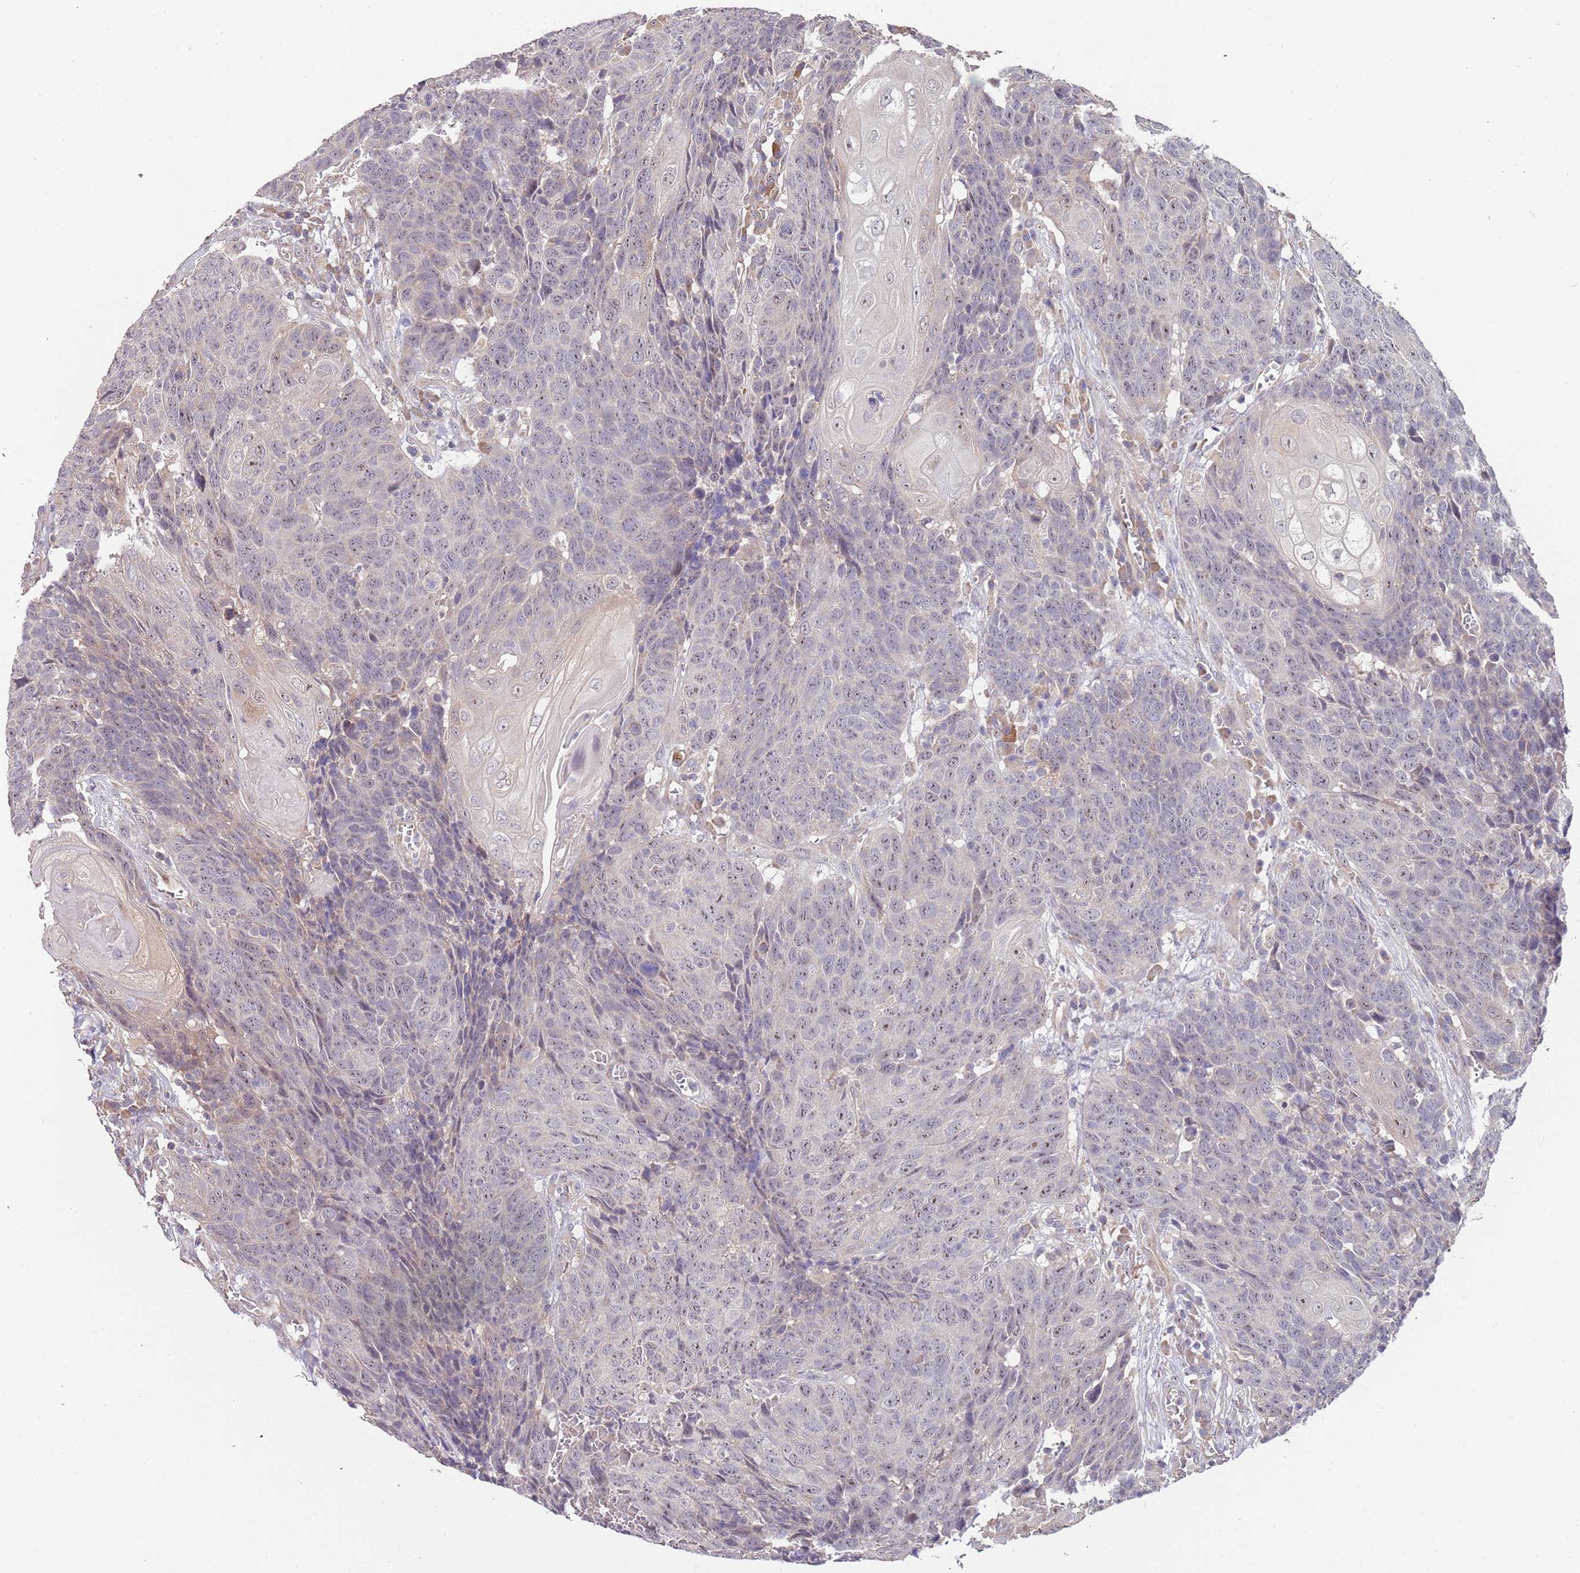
{"staining": {"intensity": "weak", "quantity": "<25%", "location": "nuclear"}, "tissue": "head and neck cancer", "cell_type": "Tumor cells", "image_type": "cancer", "snomed": [{"axis": "morphology", "description": "Squamous cell carcinoma, NOS"}, {"axis": "topography", "description": "Head-Neck"}], "caption": "The immunohistochemistry image has no significant staining in tumor cells of head and neck cancer (squamous cell carcinoma) tissue. (Brightfield microscopy of DAB IHC at high magnification).", "gene": "TMEM64", "patient": {"sex": "male", "age": 66}}